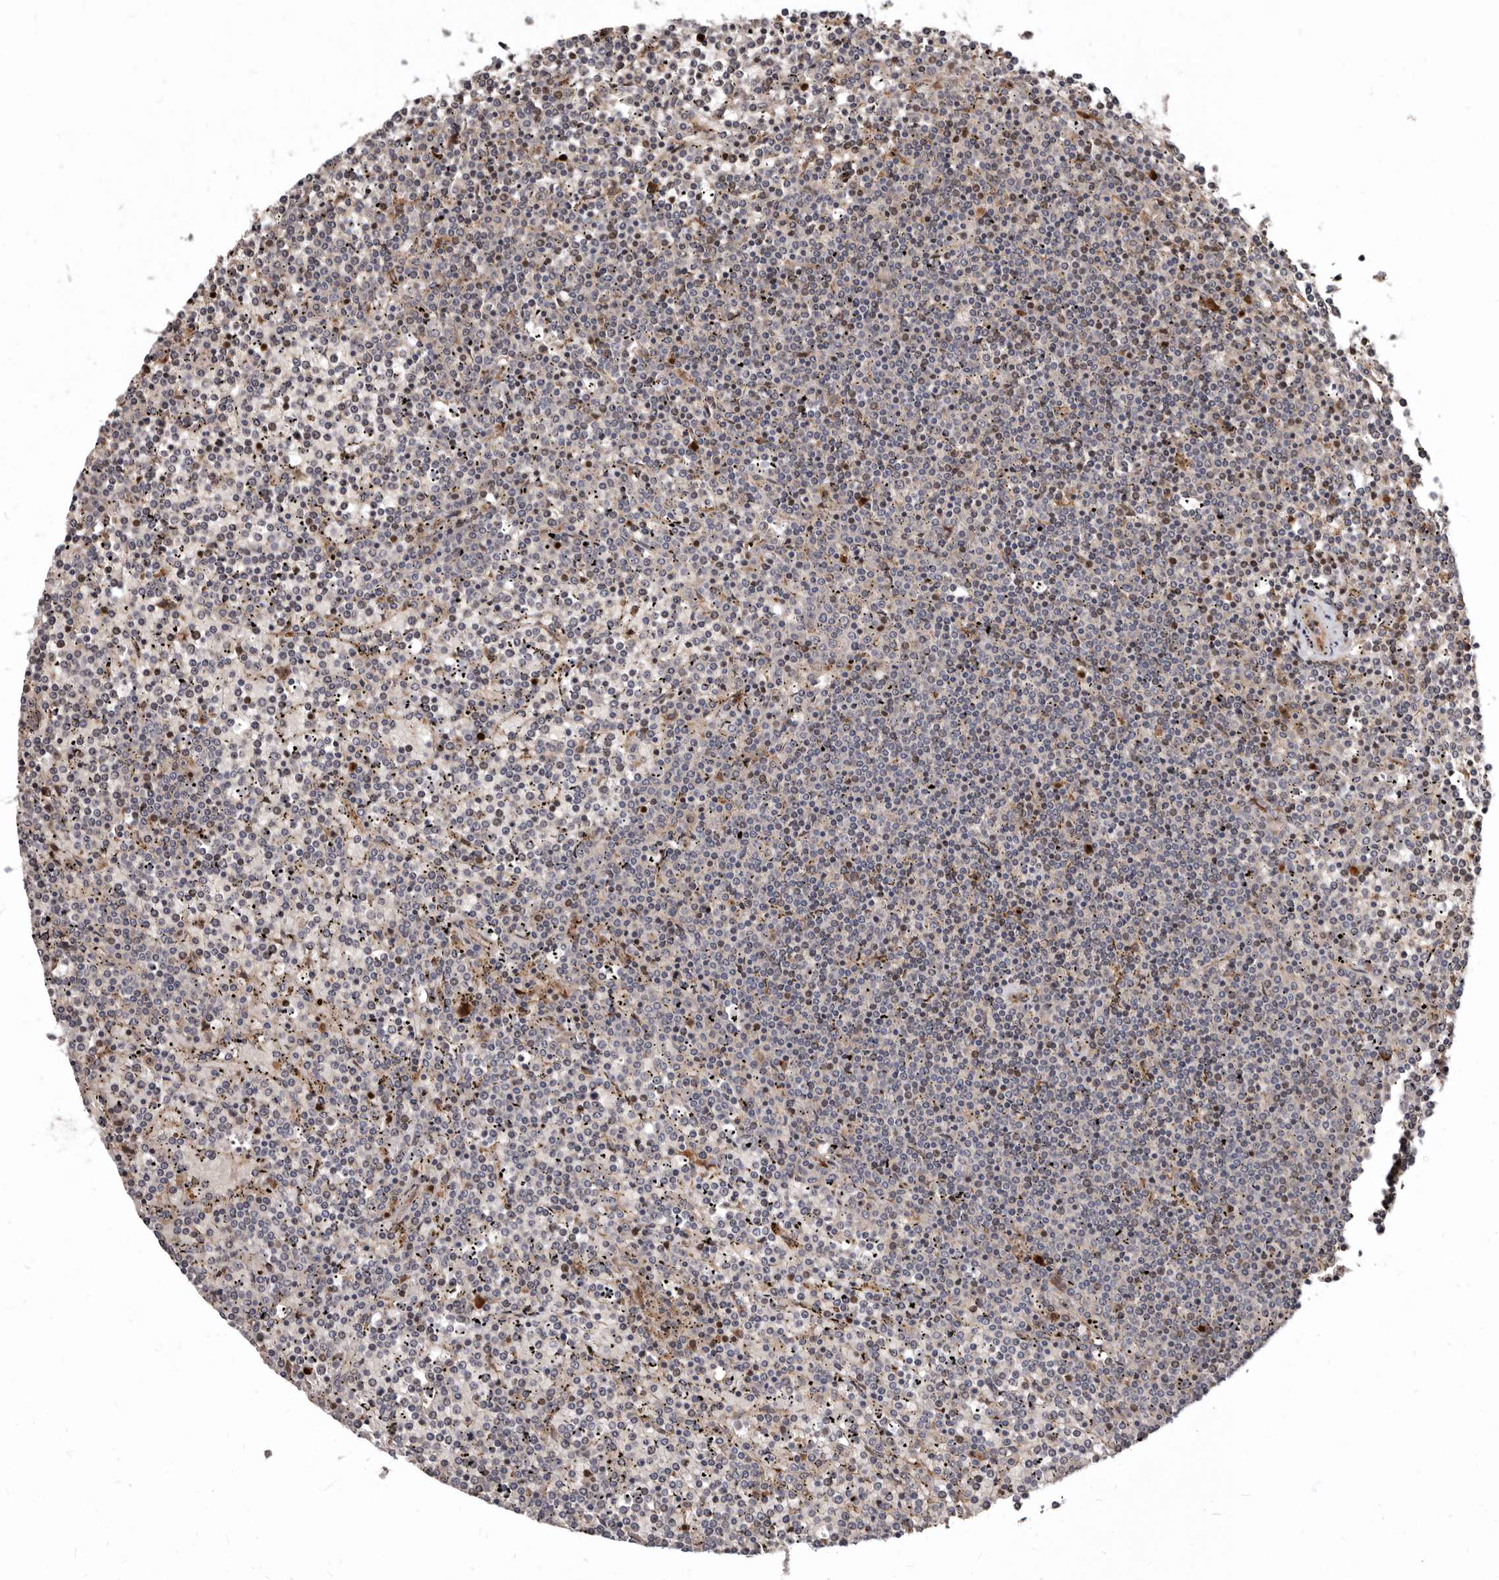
{"staining": {"intensity": "negative", "quantity": "none", "location": "none"}, "tissue": "lymphoma", "cell_type": "Tumor cells", "image_type": "cancer", "snomed": [{"axis": "morphology", "description": "Malignant lymphoma, non-Hodgkin's type, Low grade"}, {"axis": "topography", "description": "Spleen"}], "caption": "This is a photomicrograph of IHC staining of low-grade malignant lymphoma, non-Hodgkin's type, which shows no expression in tumor cells. (DAB immunohistochemistry (IHC) with hematoxylin counter stain).", "gene": "WEE2", "patient": {"sex": "female", "age": 19}}